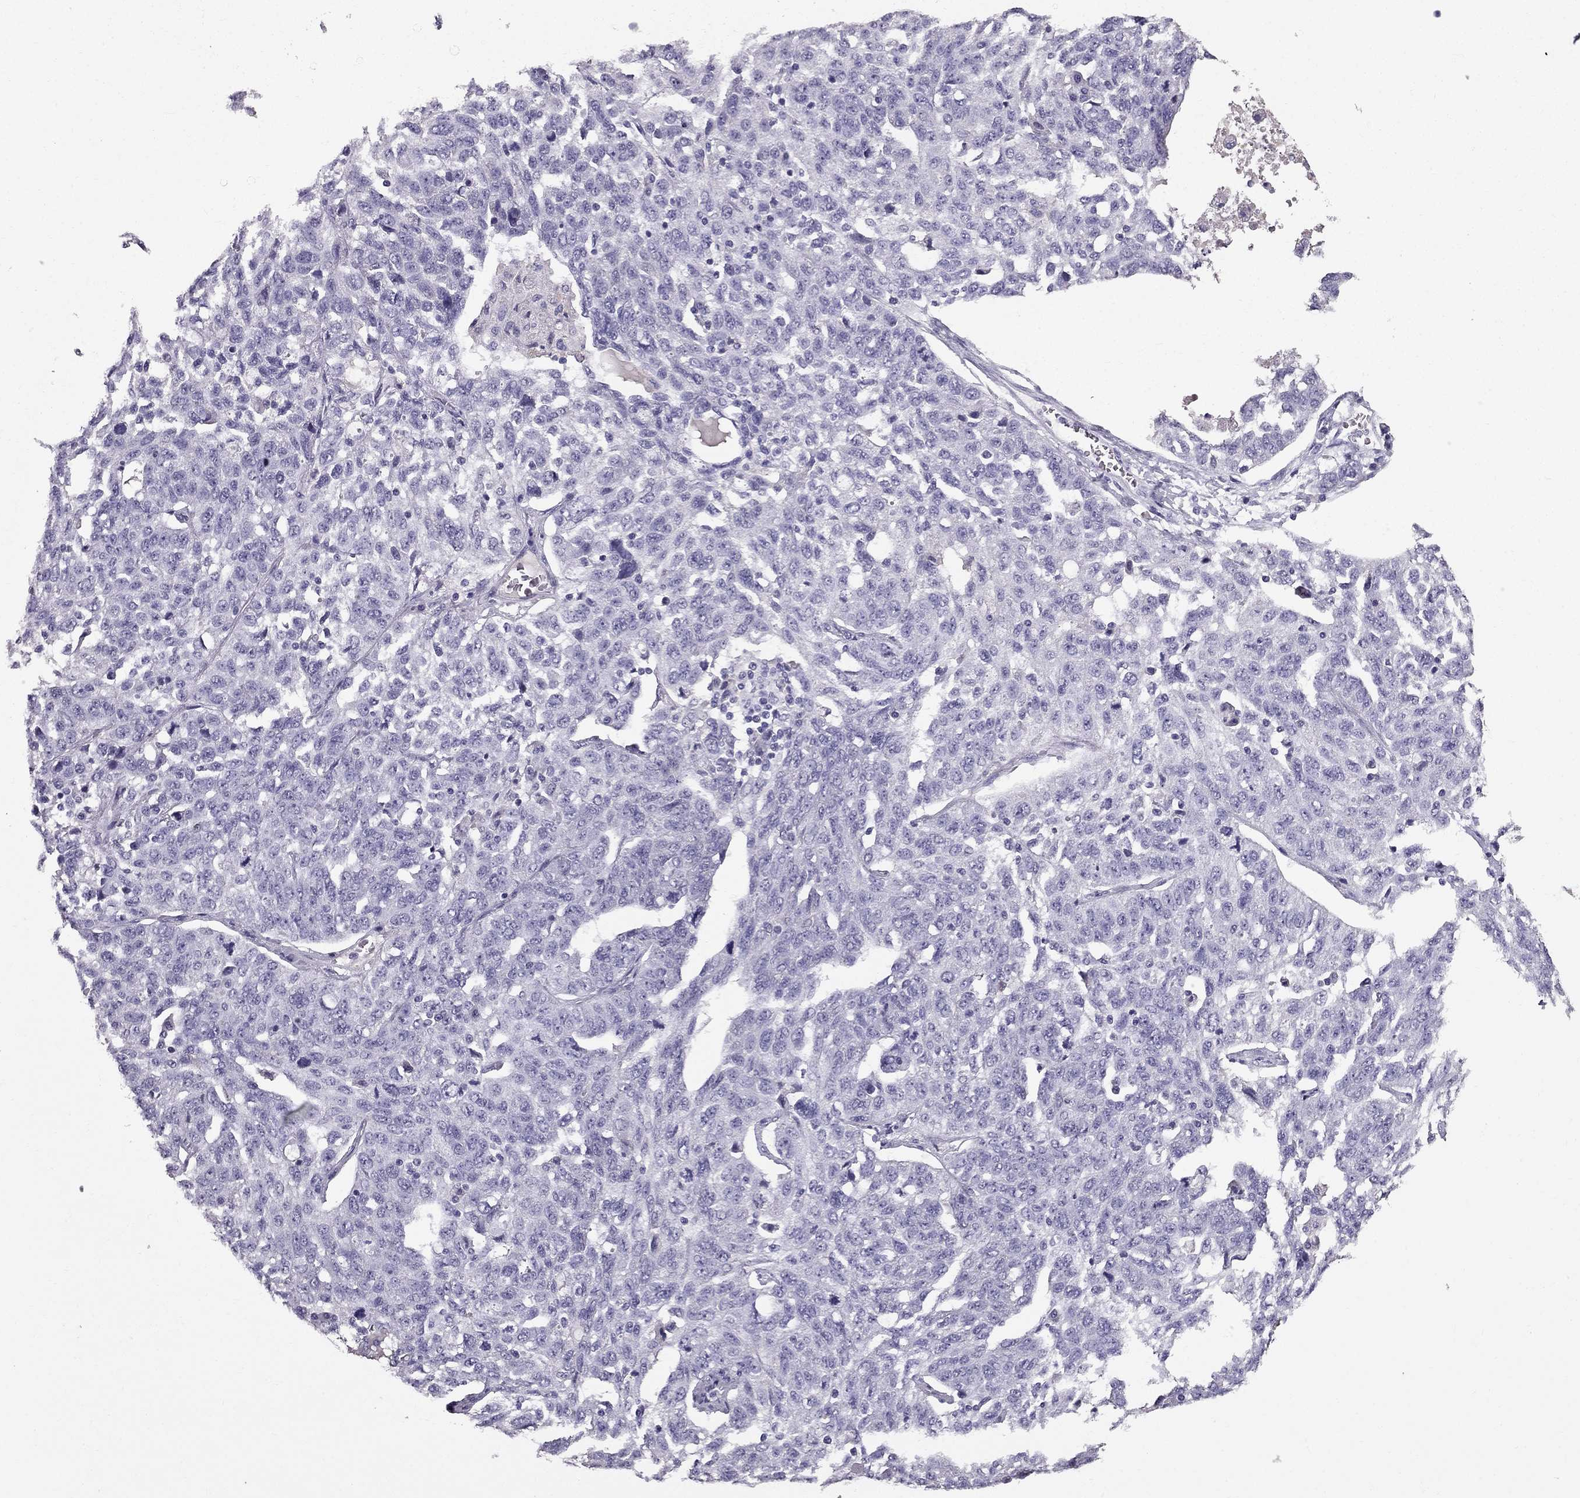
{"staining": {"intensity": "negative", "quantity": "none", "location": "none"}, "tissue": "ovarian cancer", "cell_type": "Tumor cells", "image_type": "cancer", "snomed": [{"axis": "morphology", "description": "Cystadenocarcinoma, serous, NOS"}, {"axis": "topography", "description": "Ovary"}], "caption": "Protein analysis of ovarian cancer exhibits no significant positivity in tumor cells. (DAB (3,3'-diaminobenzidine) immunohistochemistry visualized using brightfield microscopy, high magnification).", "gene": "SCG5", "patient": {"sex": "female", "age": 71}}